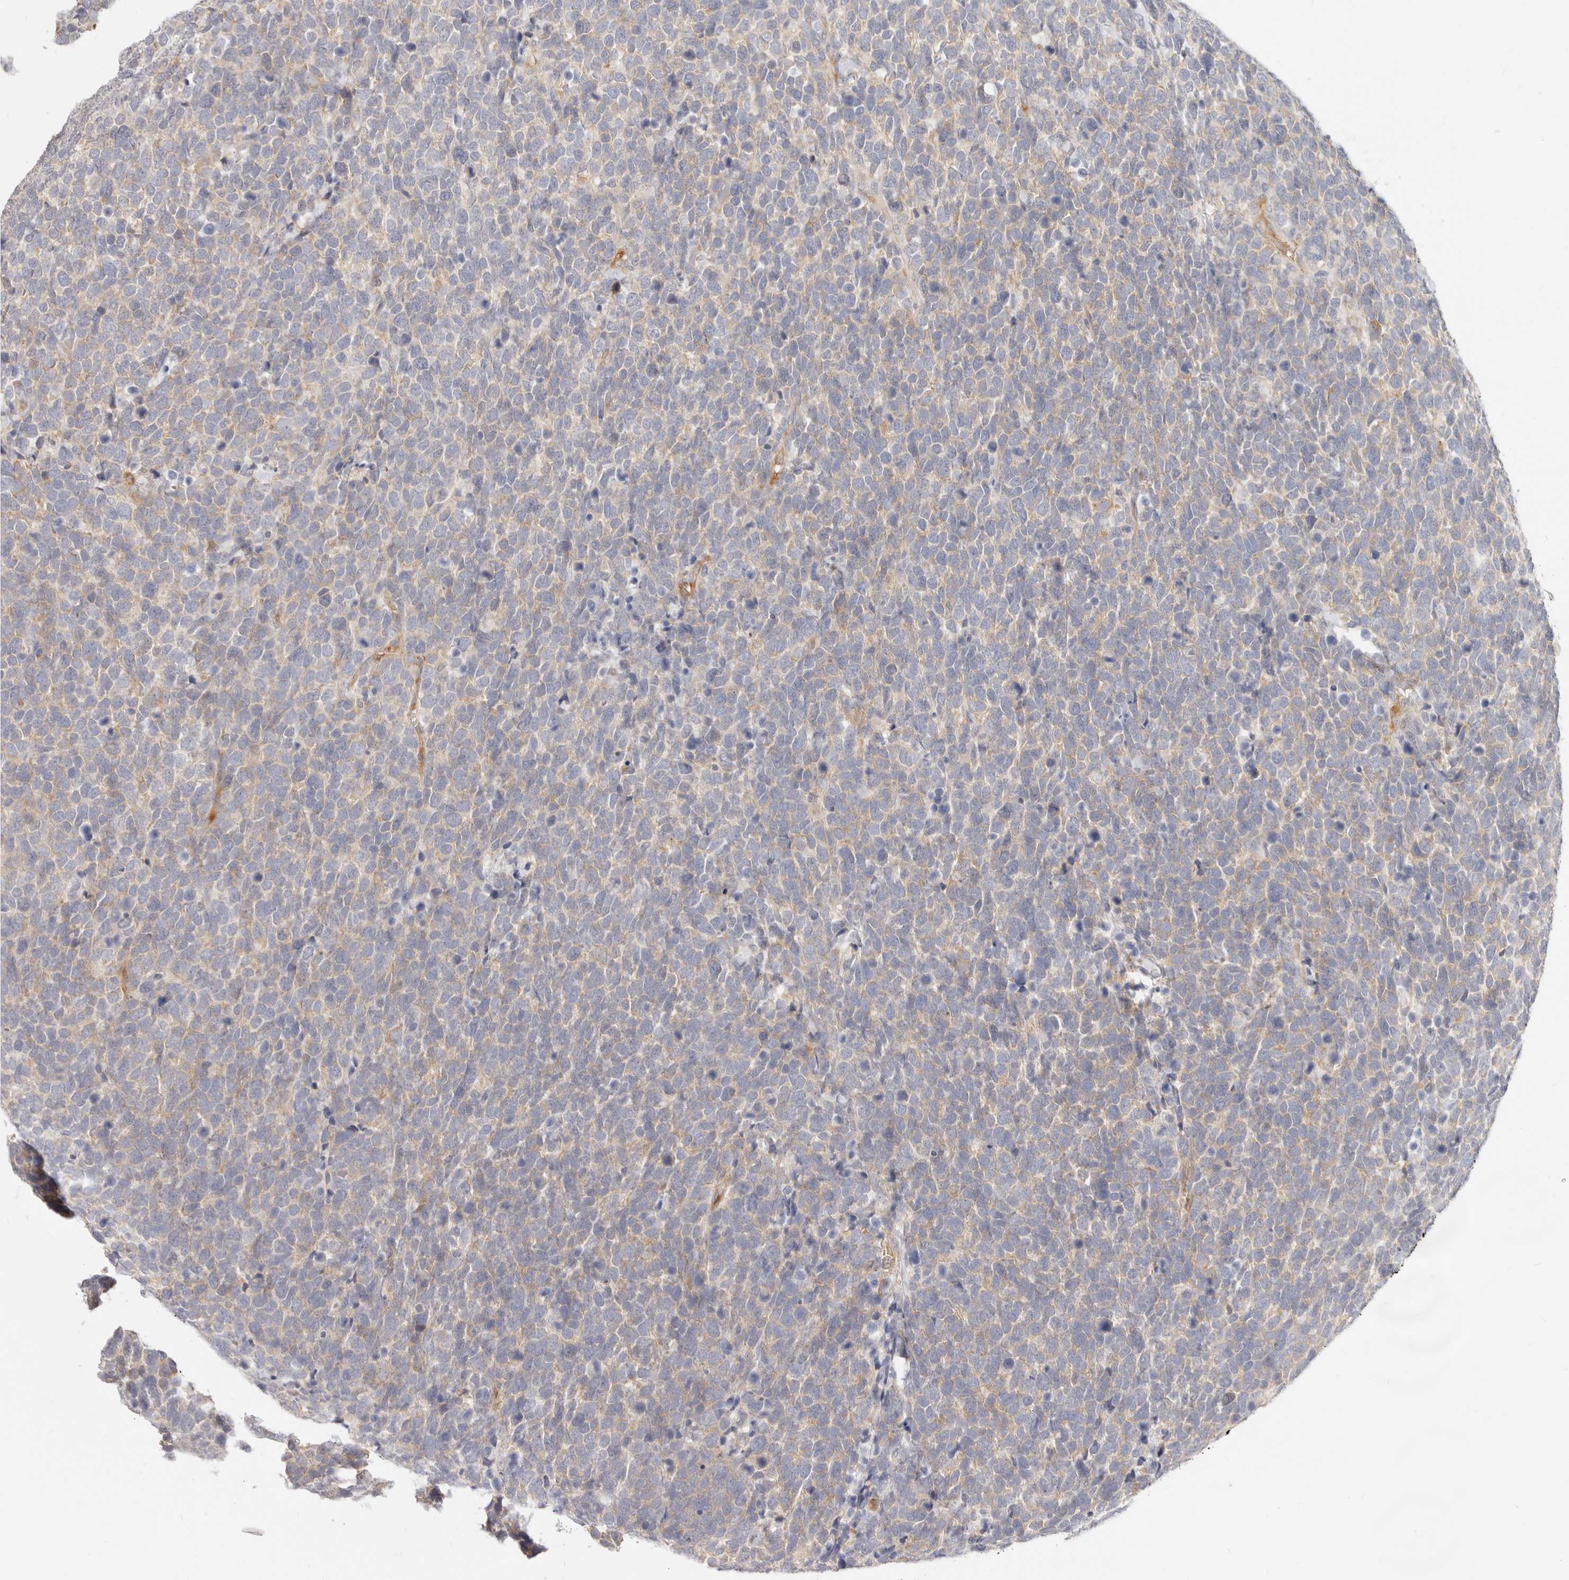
{"staining": {"intensity": "weak", "quantity": "25%-75%", "location": "cytoplasmic/membranous"}, "tissue": "urothelial cancer", "cell_type": "Tumor cells", "image_type": "cancer", "snomed": [{"axis": "morphology", "description": "Urothelial carcinoma, High grade"}, {"axis": "topography", "description": "Urinary bladder"}], "caption": "Urothelial cancer stained with DAB immunohistochemistry (IHC) reveals low levels of weak cytoplasmic/membranous expression in approximately 25%-75% of tumor cells. (Brightfield microscopy of DAB IHC at high magnification).", "gene": "LTB4R2", "patient": {"sex": "female", "age": 80}}